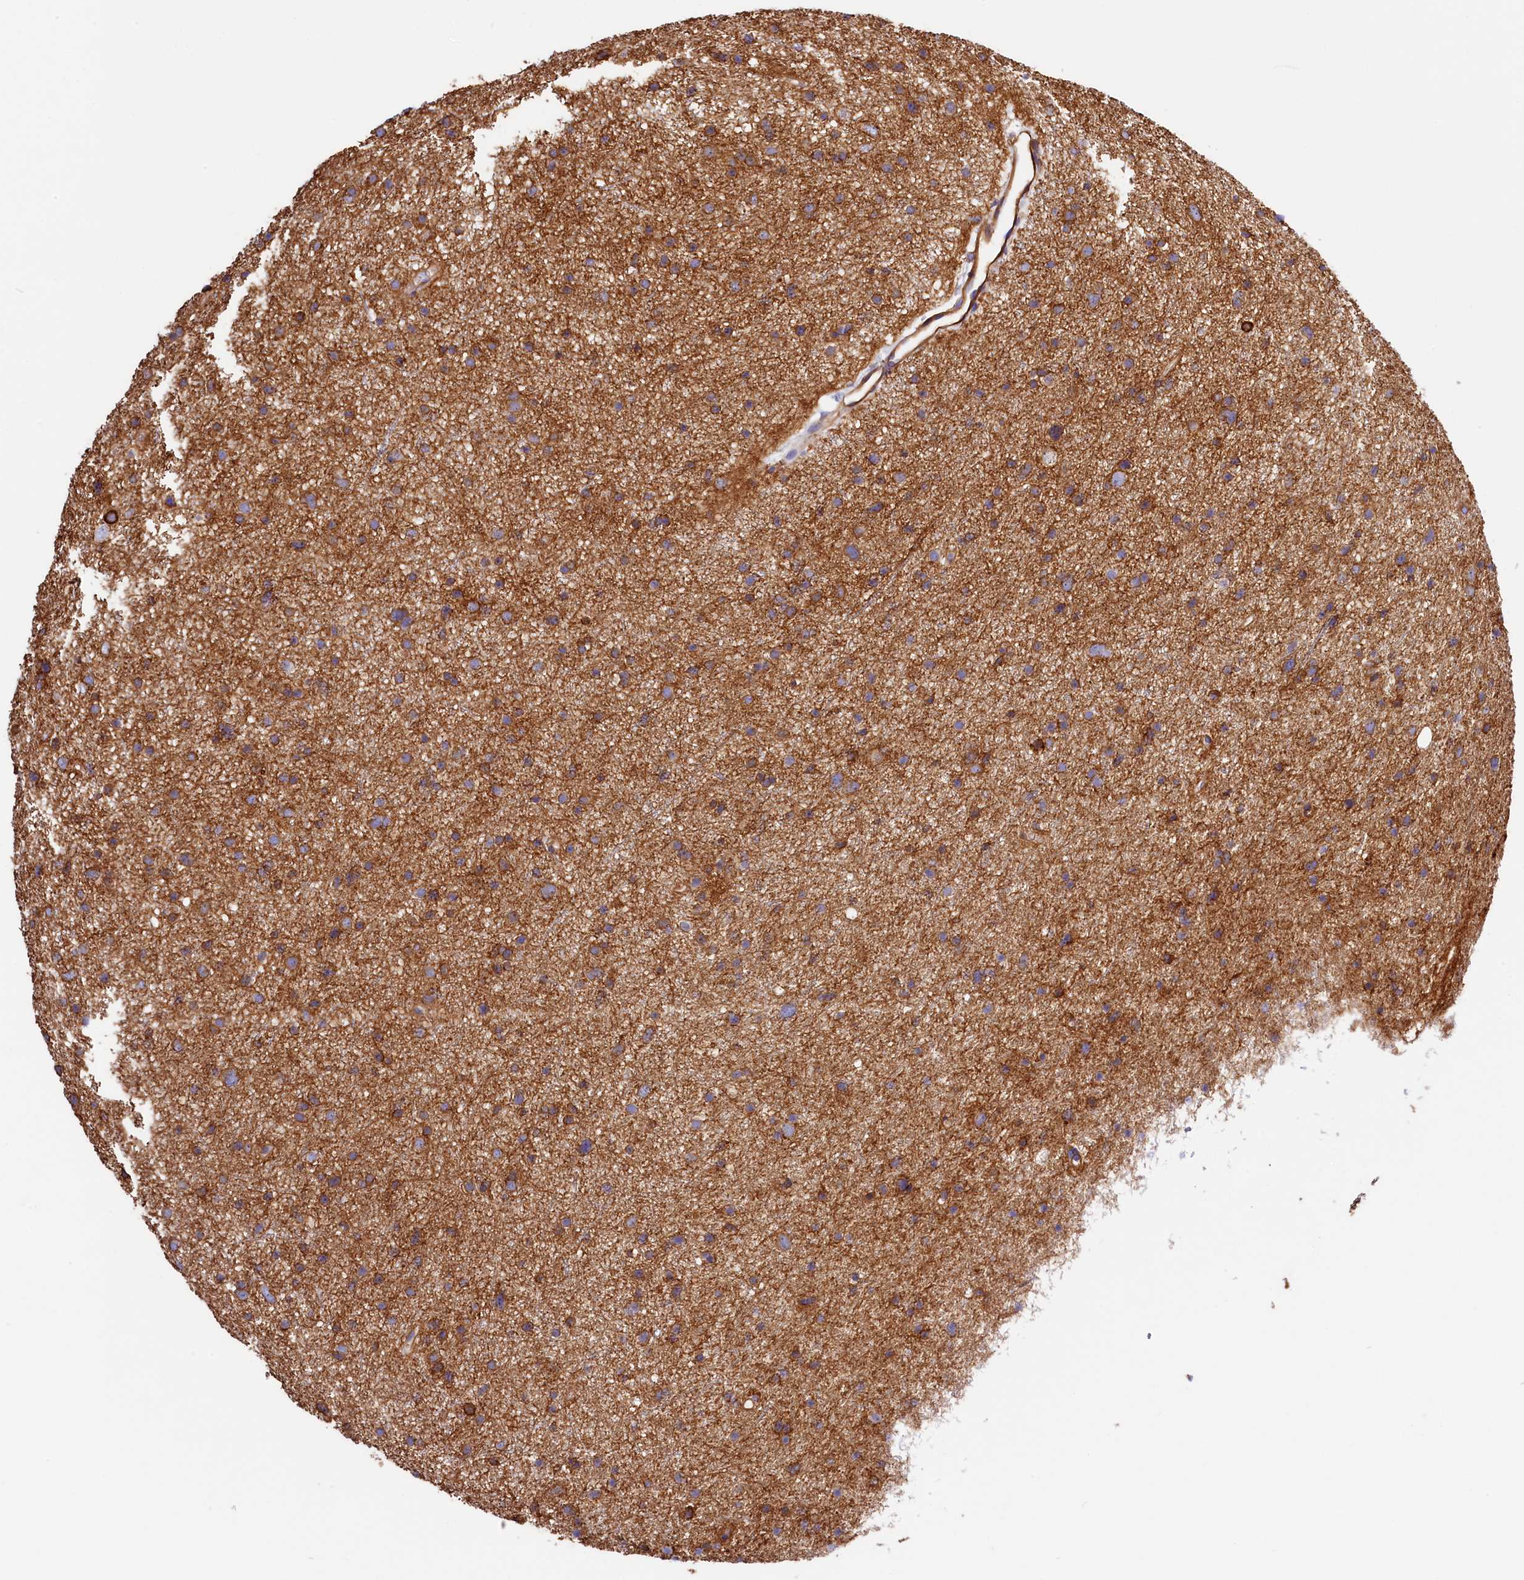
{"staining": {"intensity": "strong", "quantity": ">75%", "location": "cytoplasmic/membranous"}, "tissue": "glioma", "cell_type": "Tumor cells", "image_type": "cancer", "snomed": [{"axis": "morphology", "description": "Glioma, malignant, Low grade"}, {"axis": "topography", "description": "Cerebral cortex"}], "caption": "Protein staining exhibits strong cytoplasmic/membranous staining in about >75% of tumor cells in malignant low-grade glioma.", "gene": "ATP2B4", "patient": {"sex": "female", "age": 39}}